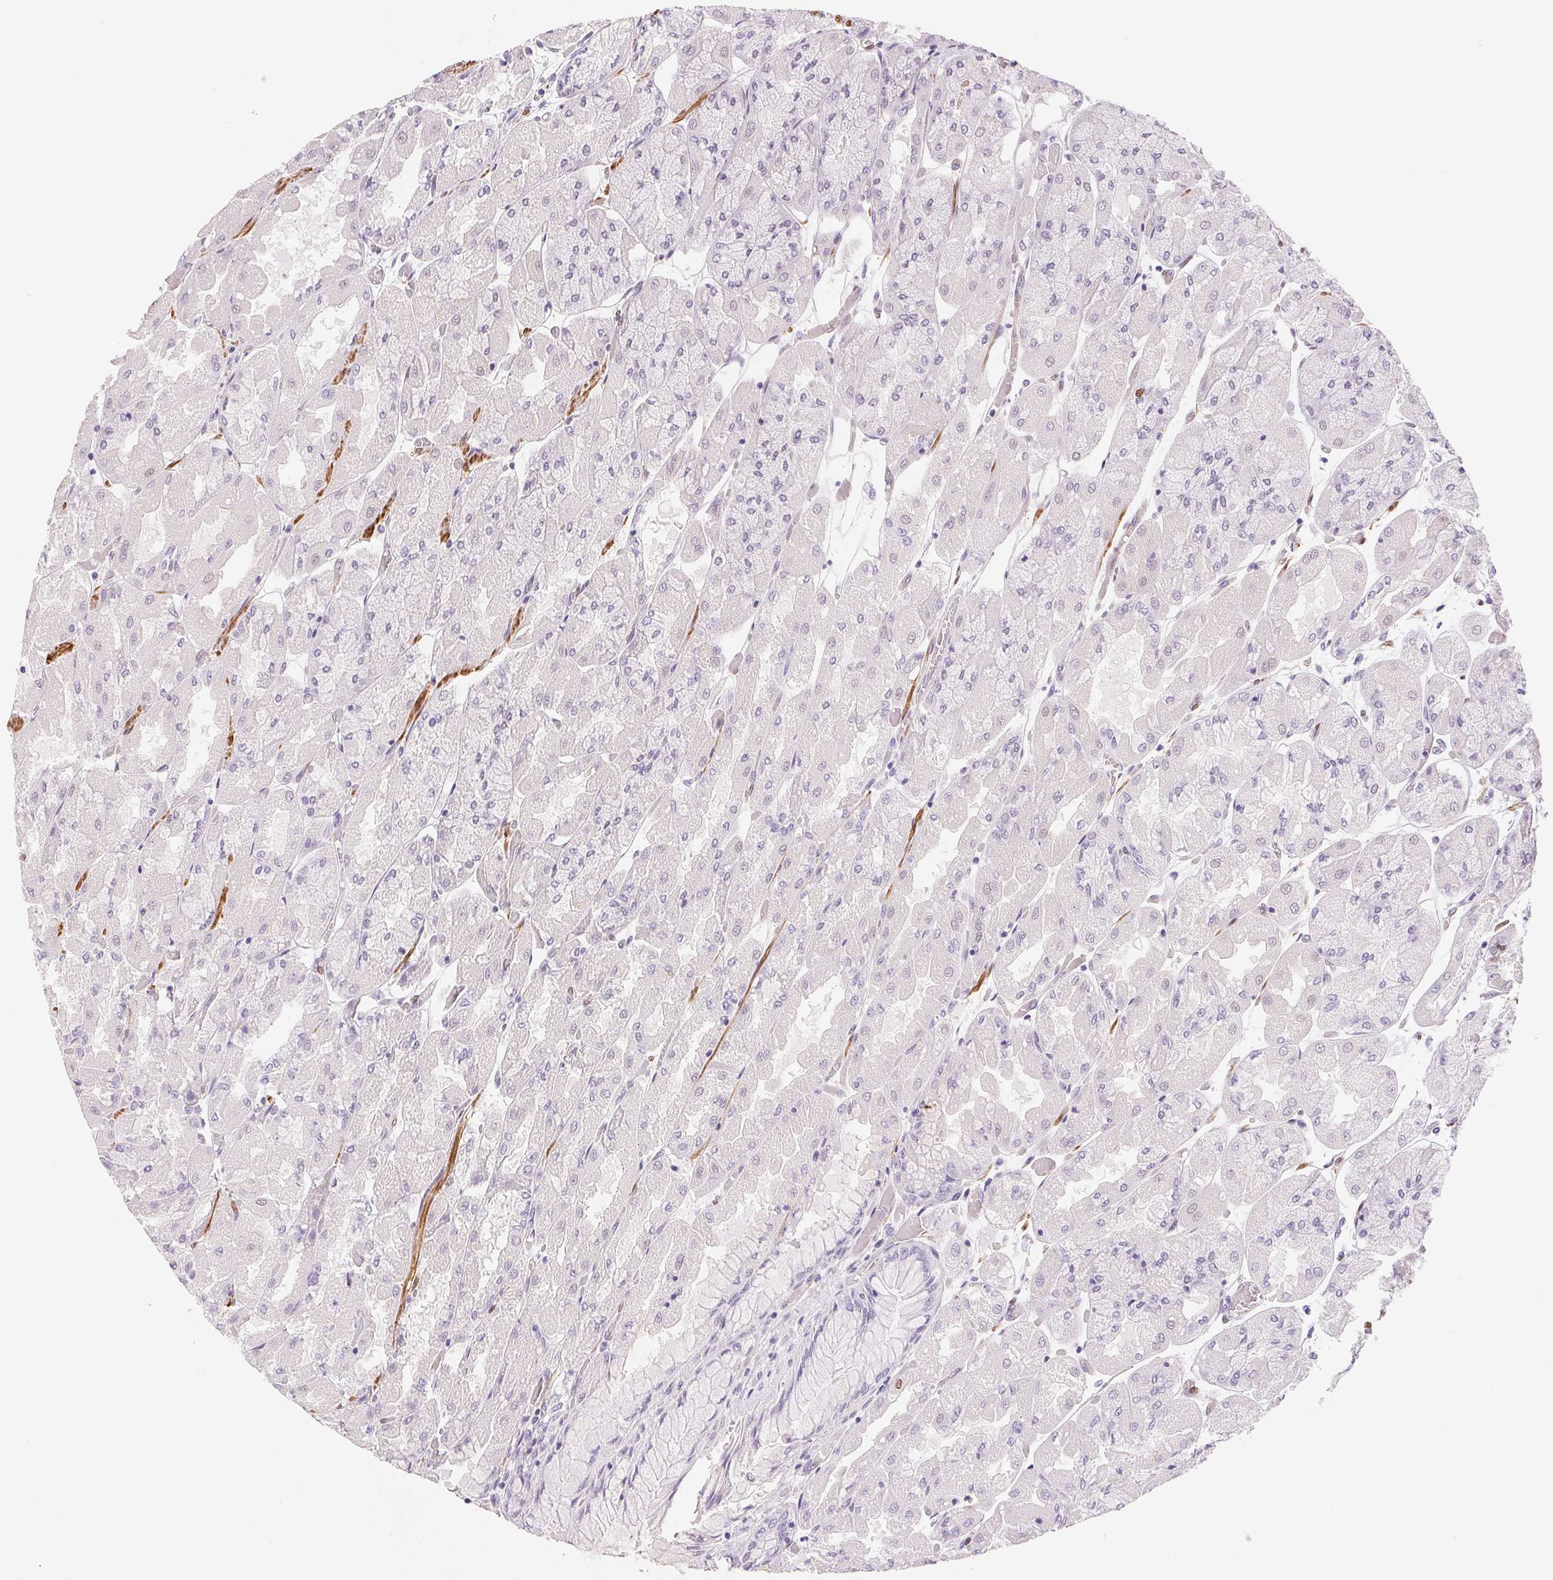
{"staining": {"intensity": "weak", "quantity": "<25%", "location": "cytoplasmic/membranous"}, "tissue": "stomach", "cell_type": "Glandular cells", "image_type": "normal", "snomed": [{"axis": "morphology", "description": "Normal tissue, NOS"}, {"axis": "topography", "description": "Stomach"}], "caption": "High magnification brightfield microscopy of unremarkable stomach stained with DAB (3,3'-diaminobenzidine) (brown) and counterstained with hematoxylin (blue): glandular cells show no significant expression.", "gene": "SMTN", "patient": {"sex": "female", "age": 61}}